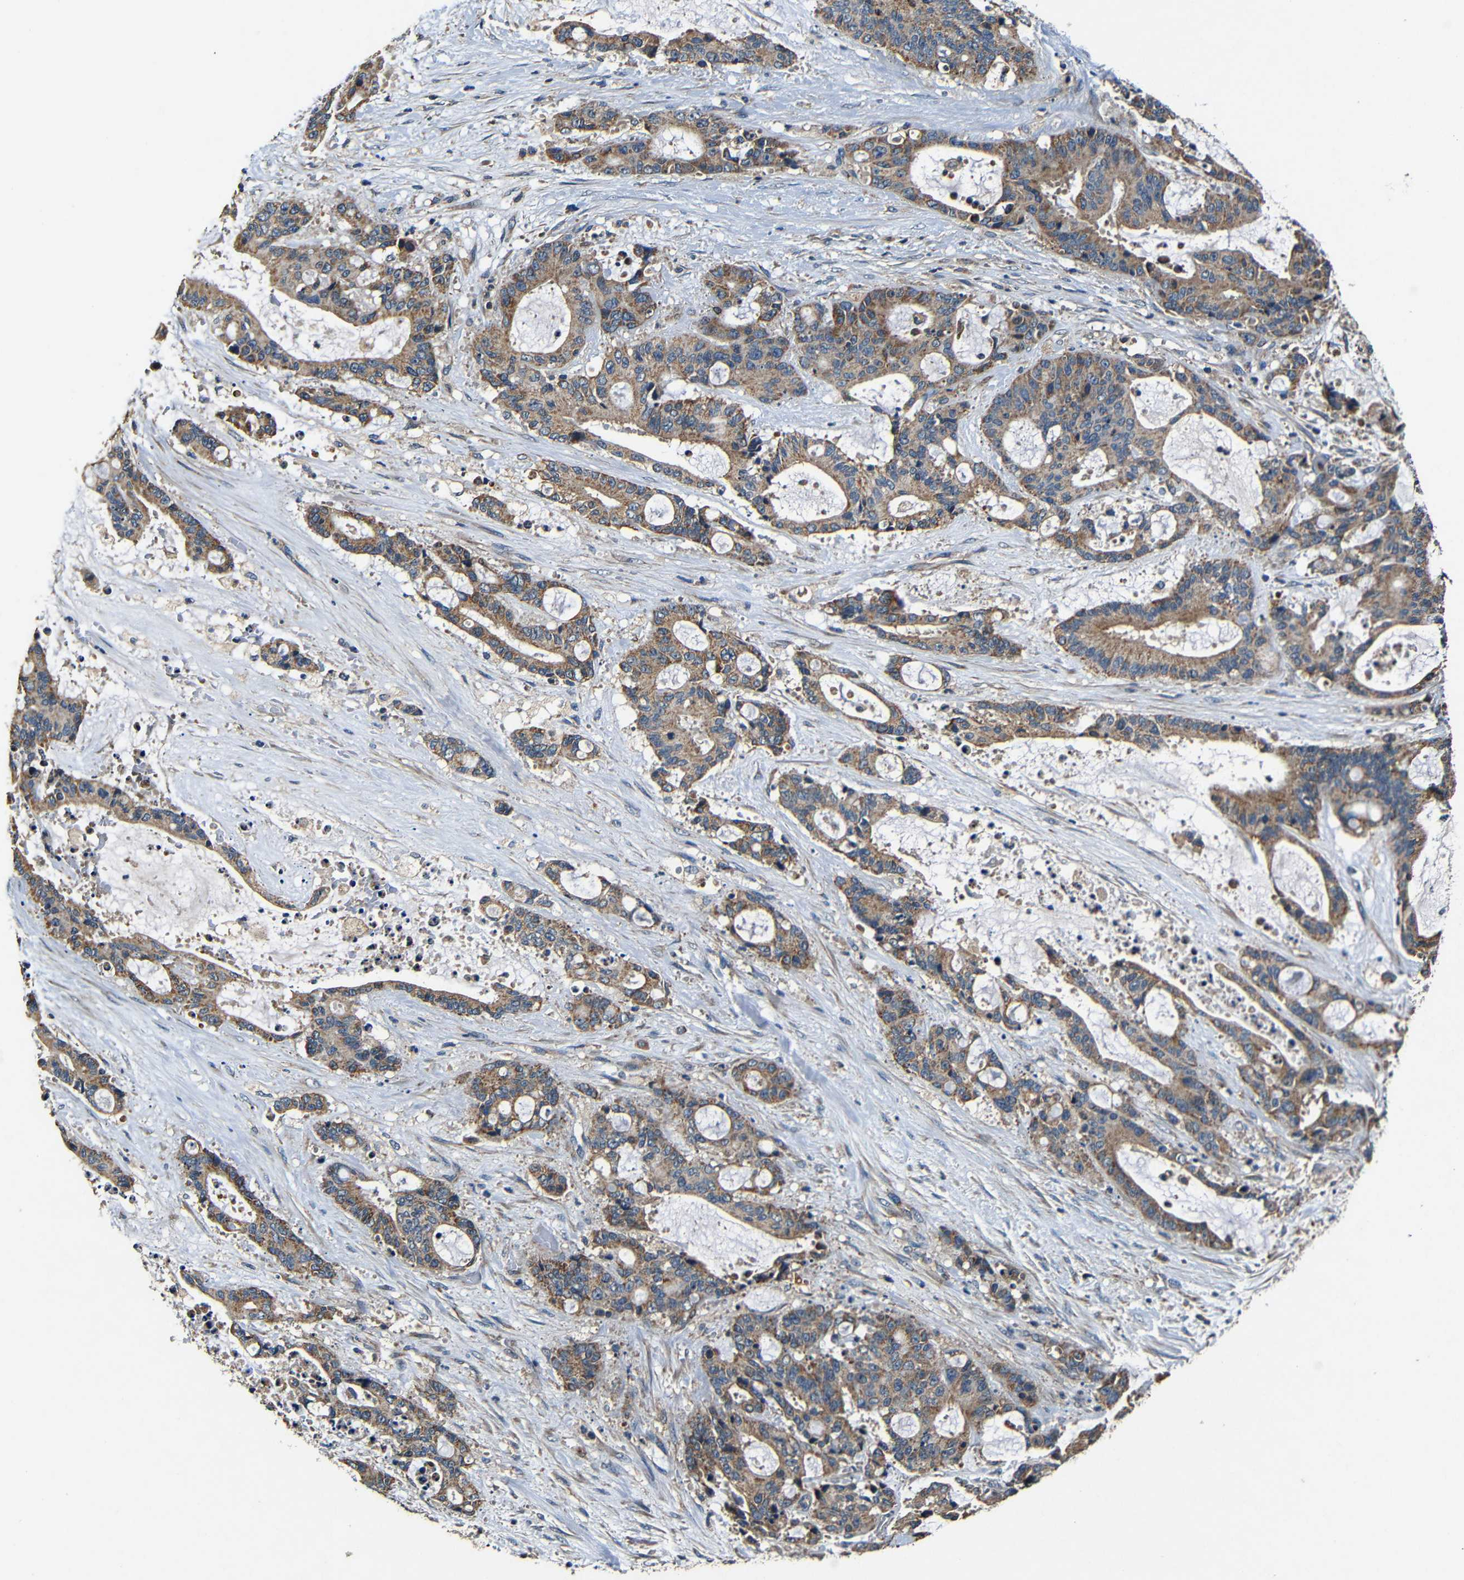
{"staining": {"intensity": "moderate", "quantity": ">75%", "location": "cytoplasmic/membranous"}, "tissue": "liver cancer", "cell_type": "Tumor cells", "image_type": "cancer", "snomed": [{"axis": "morphology", "description": "Normal tissue, NOS"}, {"axis": "morphology", "description": "Cholangiocarcinoma"}, {"axis": "topography", "description": "Liver"}, {"axis": "topography", "description": "Peripheral nerve tissue"}], "caption": "IHC histopathology image of neoplastic tissue: human liver cancer stained using IHC displays medium levels of moderate protein expression localized specifically in the cytoplasmic/membranous of tumor cells, appearing as a cytoplasmic/membranous brown color.", "gene": "MTX1", "patient": {"sex": "female", "age": 73}}